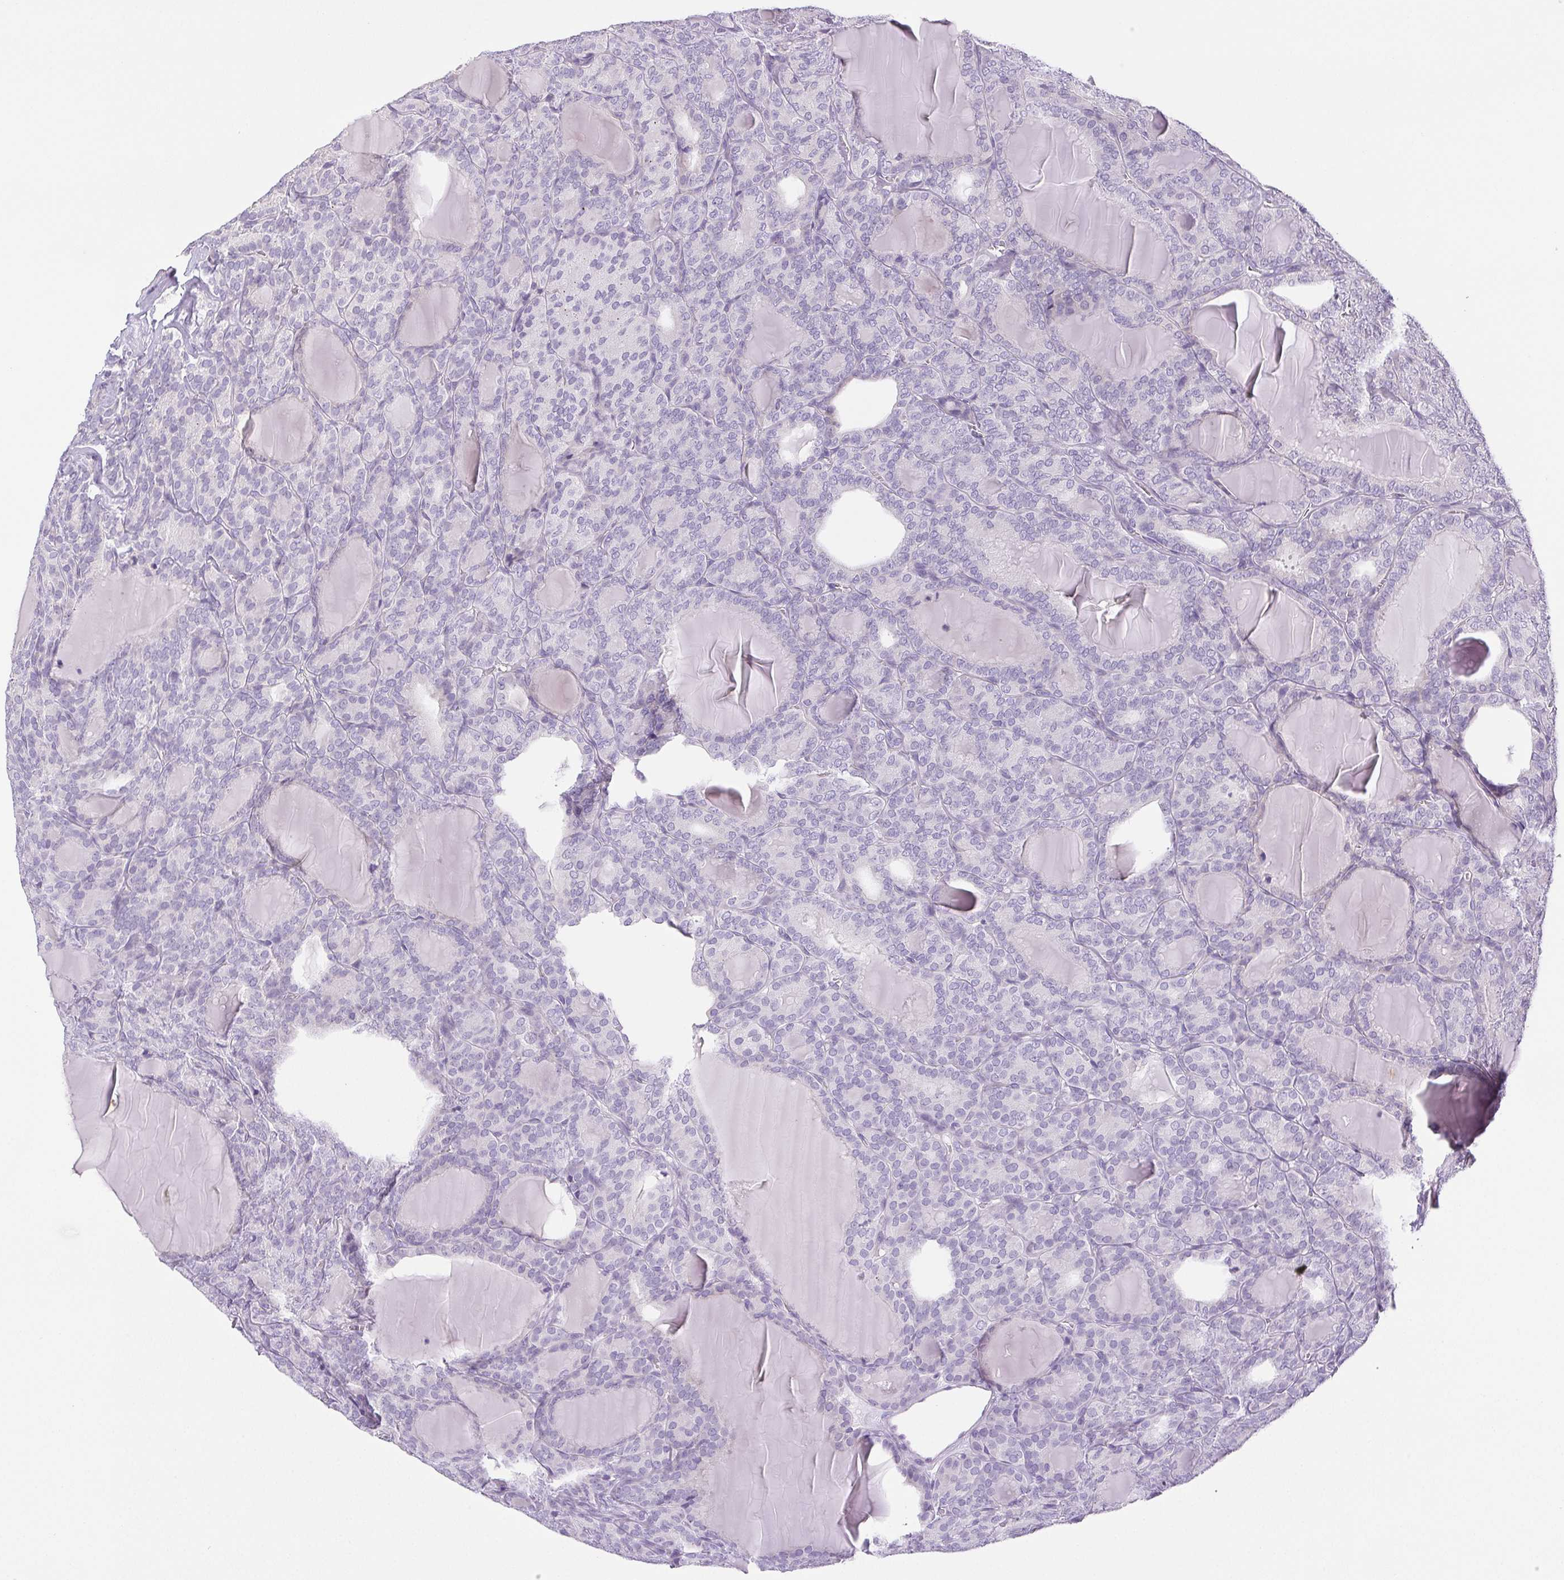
{"staining": {"intensity": "negative", "quantity": "none", "location": "none"}, "tissue": "thyroid cancer", "cell_type": "Tumor cells", "image_type": "cancer", "snomed": [{"axis": "morphology", "description": "Follicular adenoma carcinoma, NOS"}, {"axis": "topography", "description": "Thyroid gland"}], "caption": "Immunohistochemistry (IHC) photomicrograph of human thyroid follicular adenoma carcinoma stained for a protein (brown), which demonstrates no positivity in tumor cells.", "gene": "PAPPA2", "patient": {"sex": "male", "age": 74}}